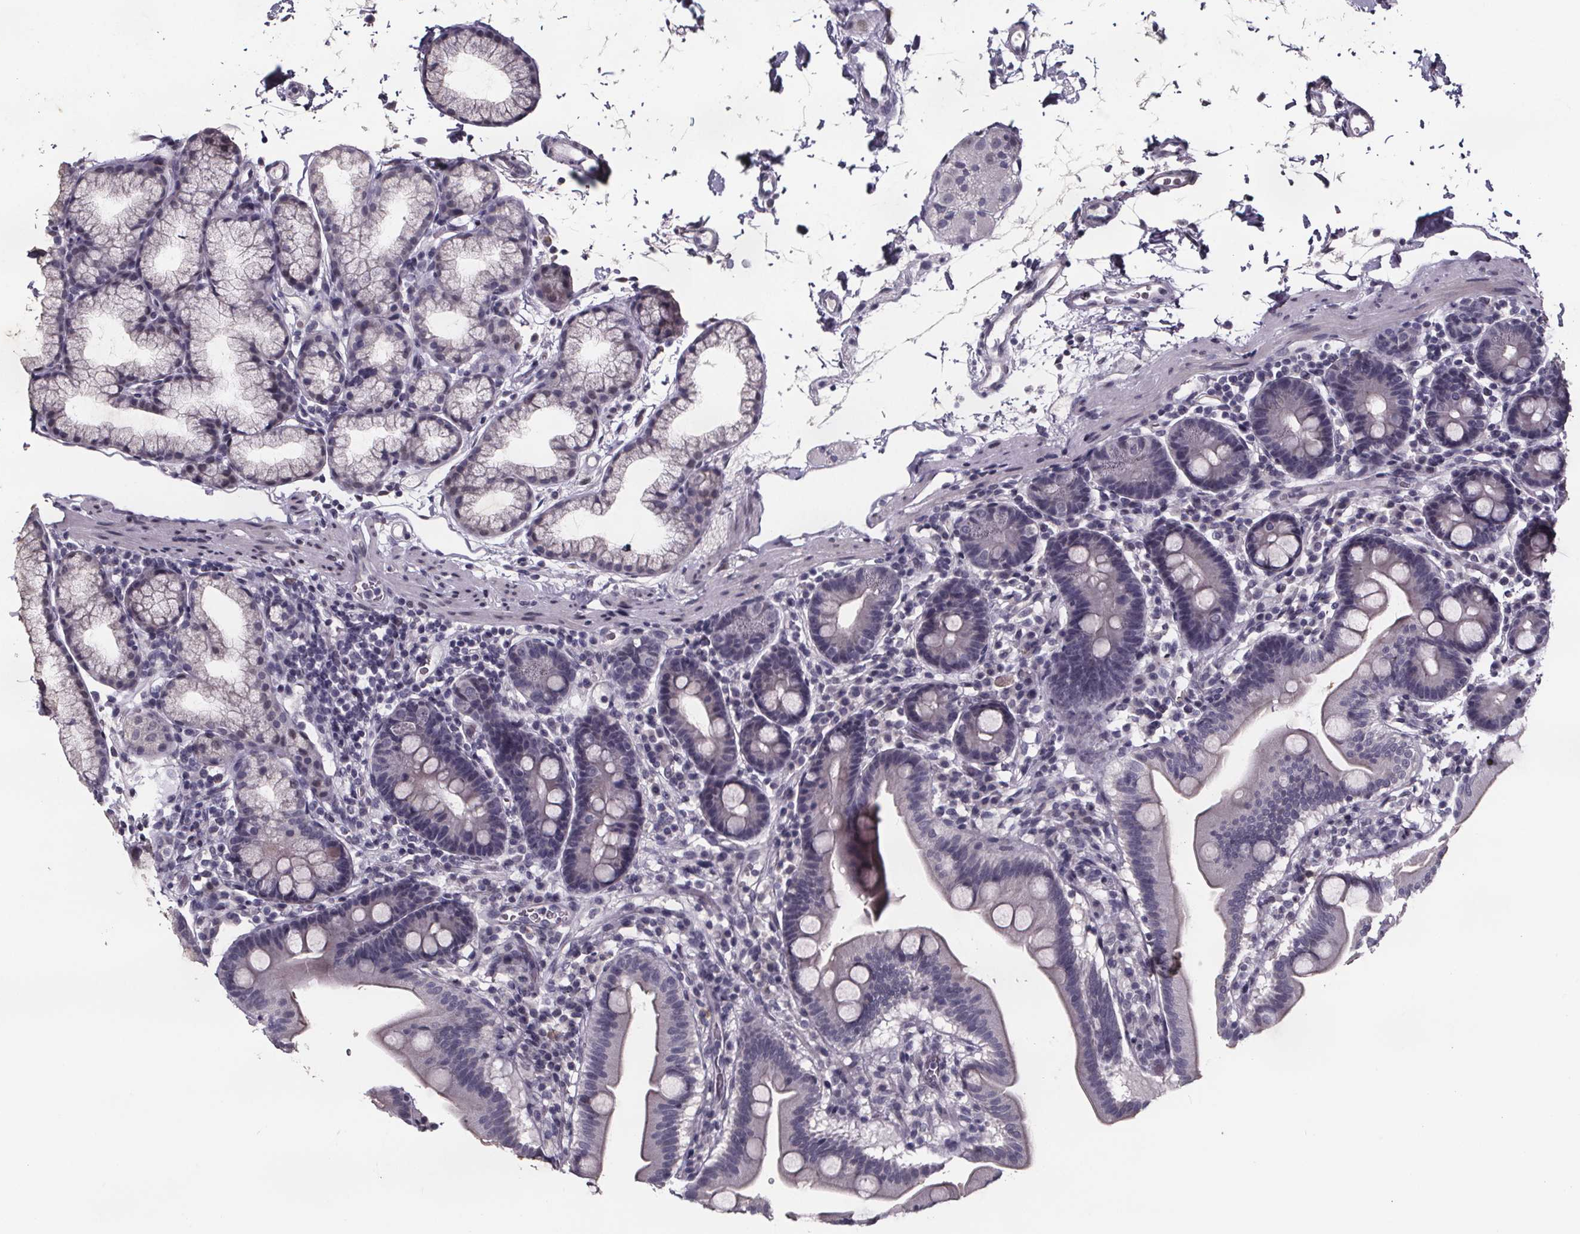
{"staining": {"intensity": "negative", "quantity": "none", "location": "none"}, "tissue": "duodenum", "cell_type": "Glandular cells", "image_type": "normal", "snomed": [{"axis": "morphology", "description": "Normal tissue, NOS"}, {"axis": "topography", "description": "Pancreas"}, {"axis": "topography", "description": "Duodenum"}], "caption": "IHC histopathology image of unremarkable human duodenum stained for a protein (brown), which shows no positivity in glandular cells. Nuclei are stained in blue.", "gene": "AR", "patient": {"sex": "male", "age": 59}}